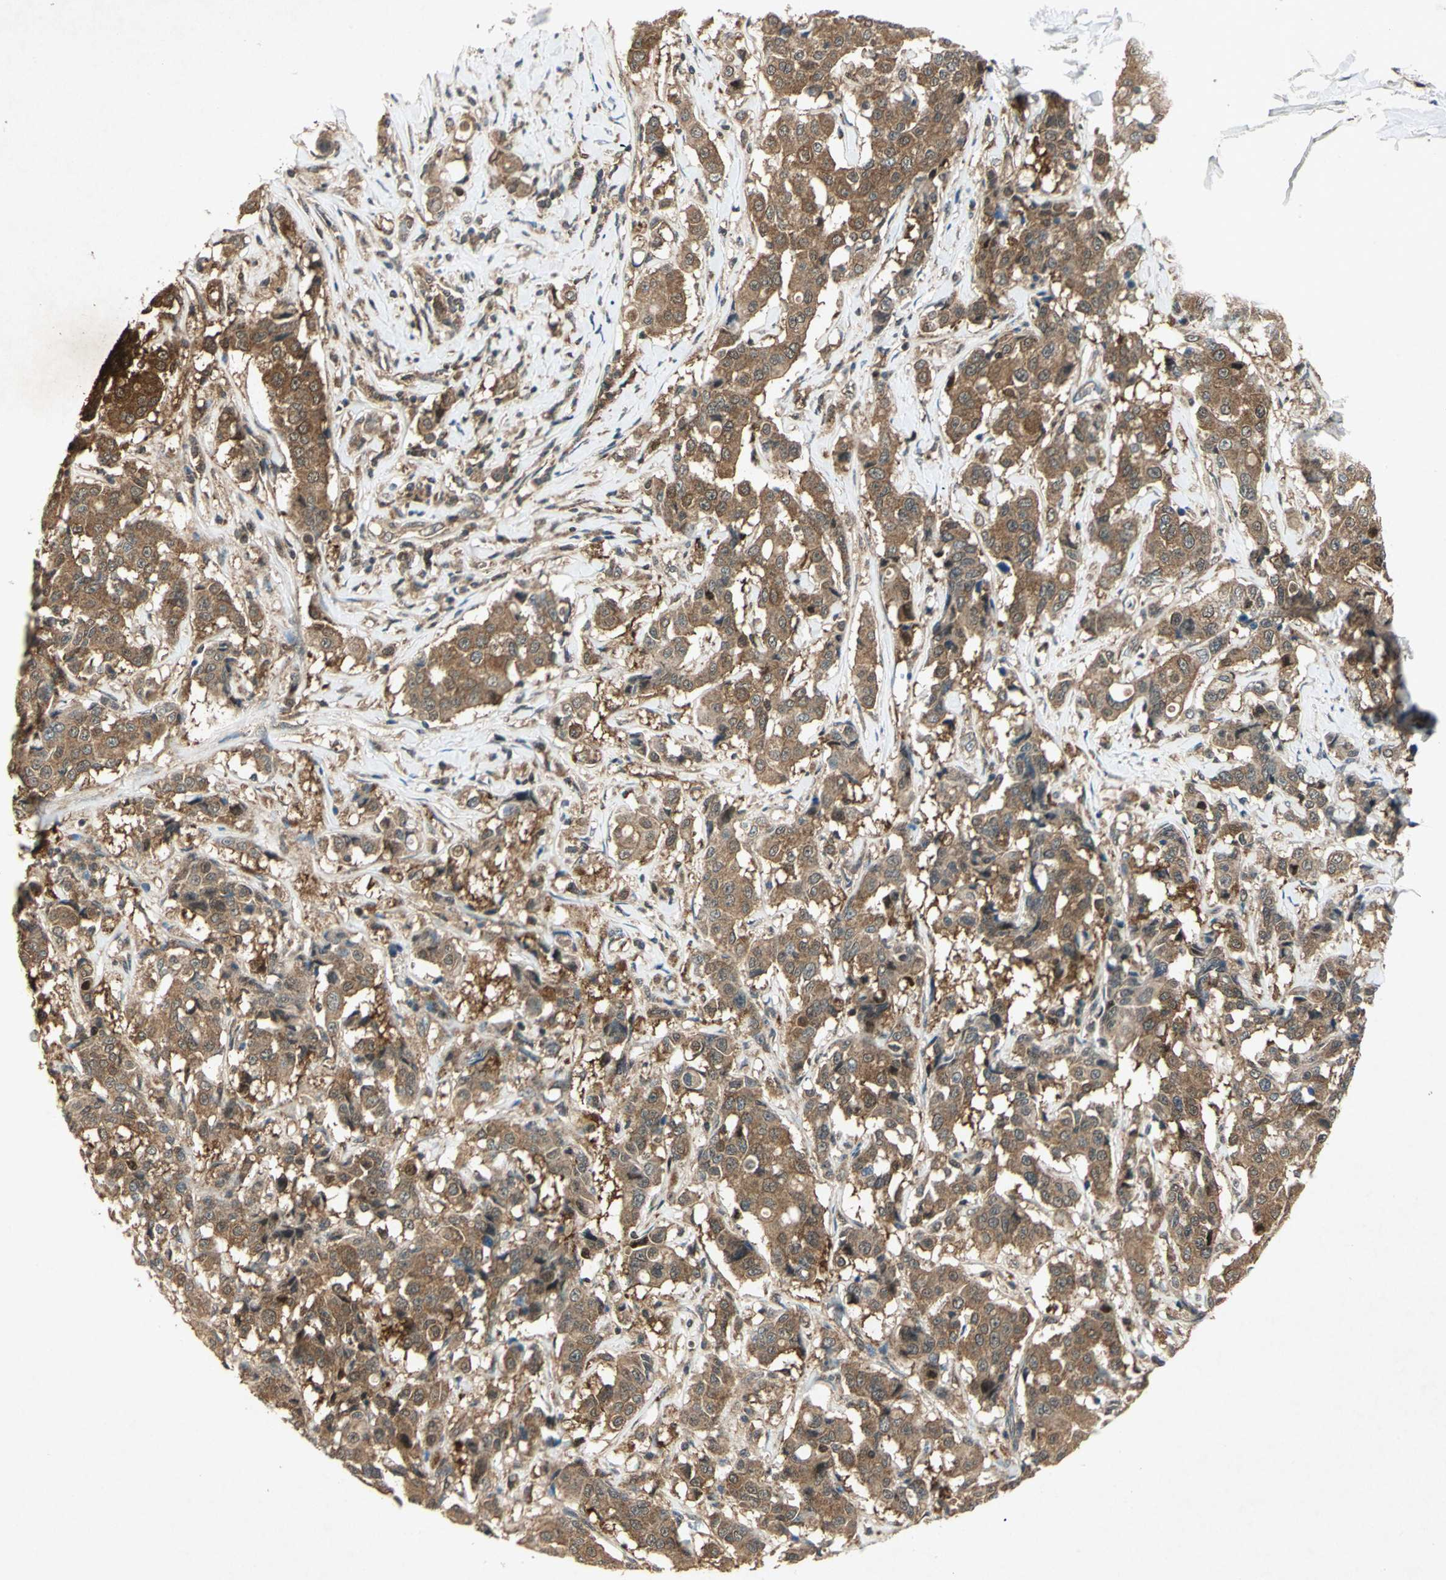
{"staining": {"intensity": "moderate", "quantity": ">75%", "location": "cytoplasmic/membranous"}, "tissue": "breast cancer", "cell_type": "Tumor cells", "image_type": "cancer", "snomed": [{"axis": "morphology", "description": "Duct carcinoma"}, {"axis": "topography", "description": "Breast"}], "caption": "Immunohistochemistry (IHC) histopathology image of human intraductal carcinoma (breast) stained for a protein (brown), which demonstrates medium levels of moderate cytoplasmic/membranous staining in approximately >75% of tumor cells.", "gene": "AHSA1", "patient": {"sex": "female", "age": 27}}